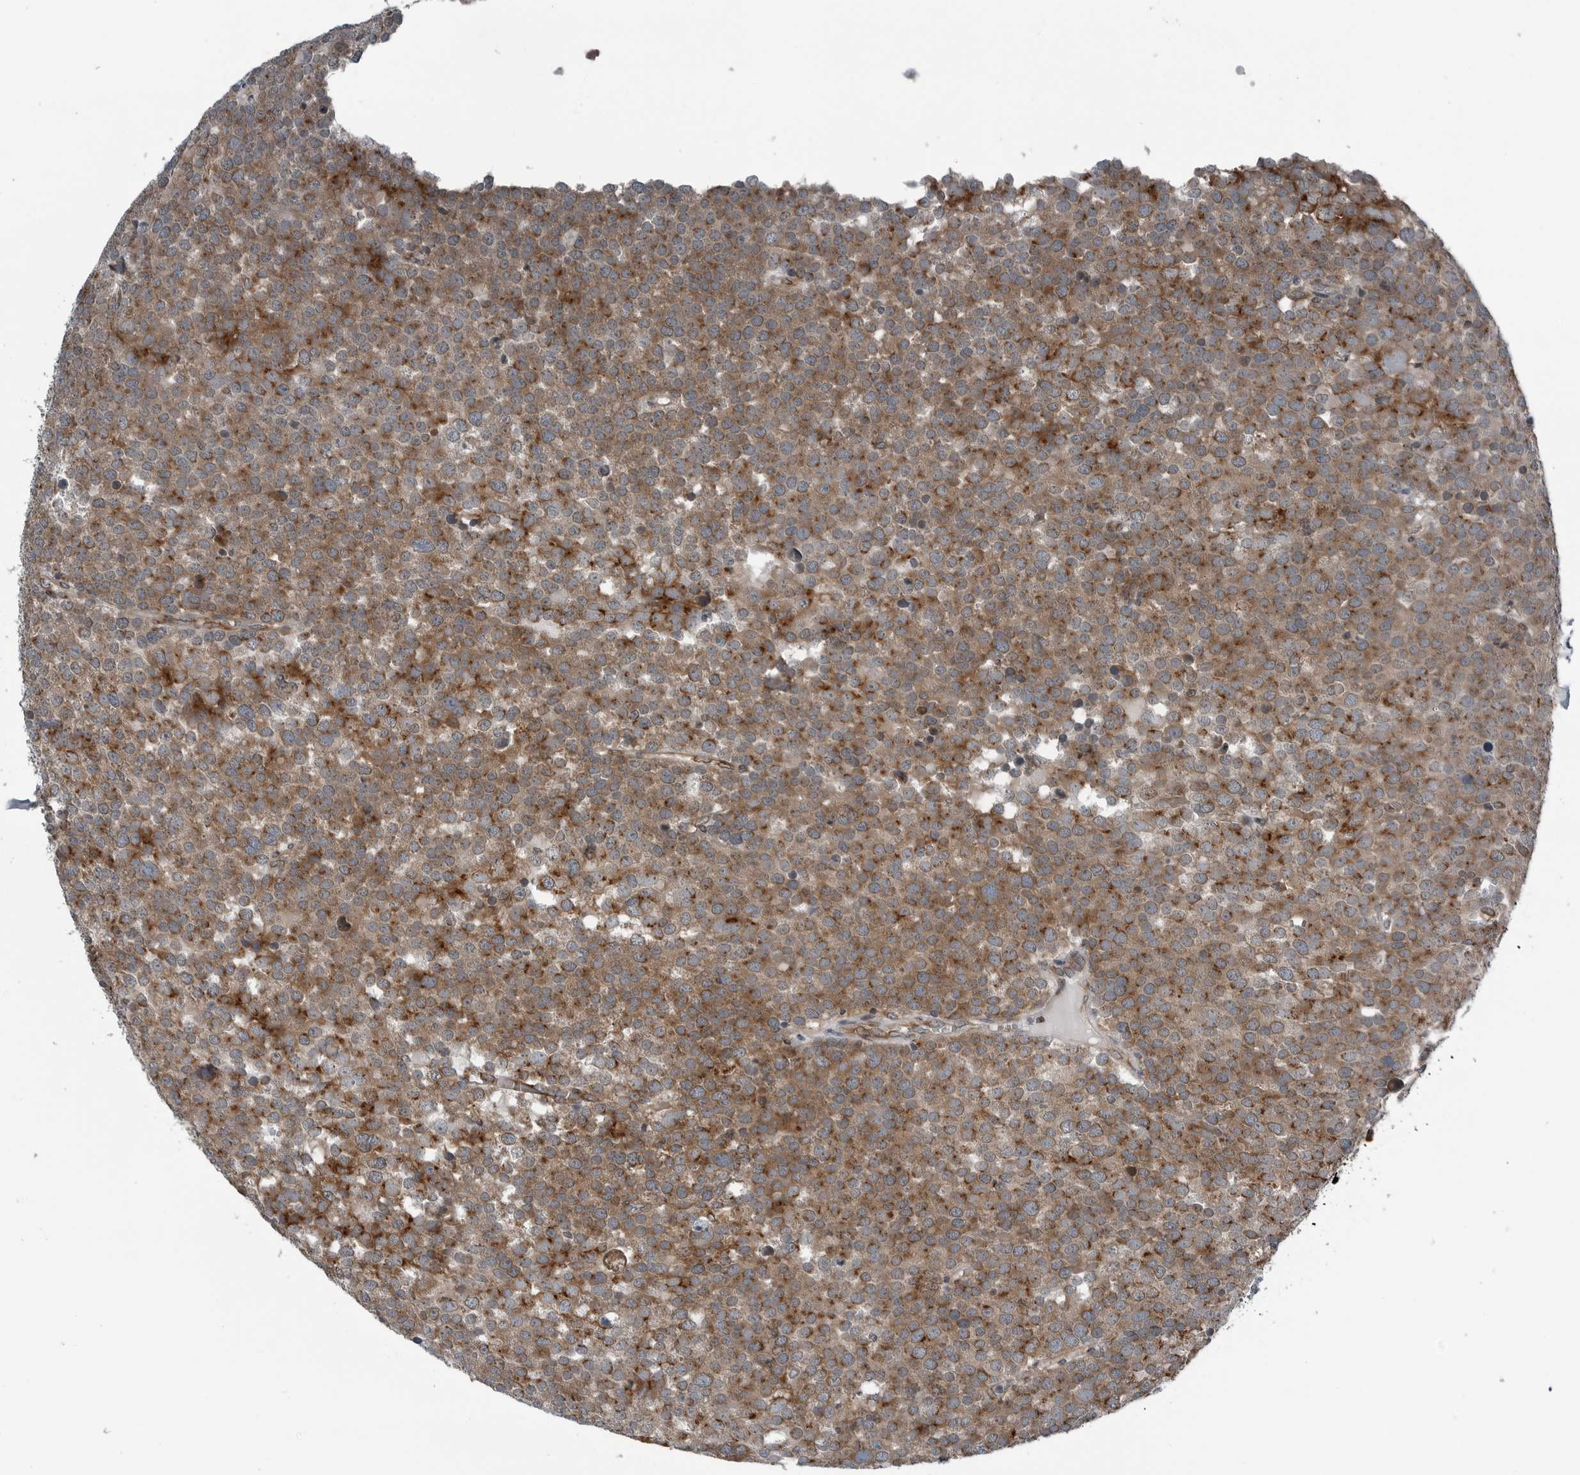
{"staining": {"intensity": "moderate", "quantity": ">75%", "location": "cytoplasmic/membranous"}, "tissue": "testis cancer", "cell_type": "Tumor cells", "image_type": "cancer", "snomed": [{"axis": "morphology", "description": "Seminoma, NOS"}, {"axis": "topography", "description": "Testis"}], "caption": "IHC of seminoma (testis) demonstrates medium levels of moderate cytoplasmic/membranous staining in approximately >75% of tumor cells.", "gene": "CEP85", "patient": {"sex": "male", "age": 71}}